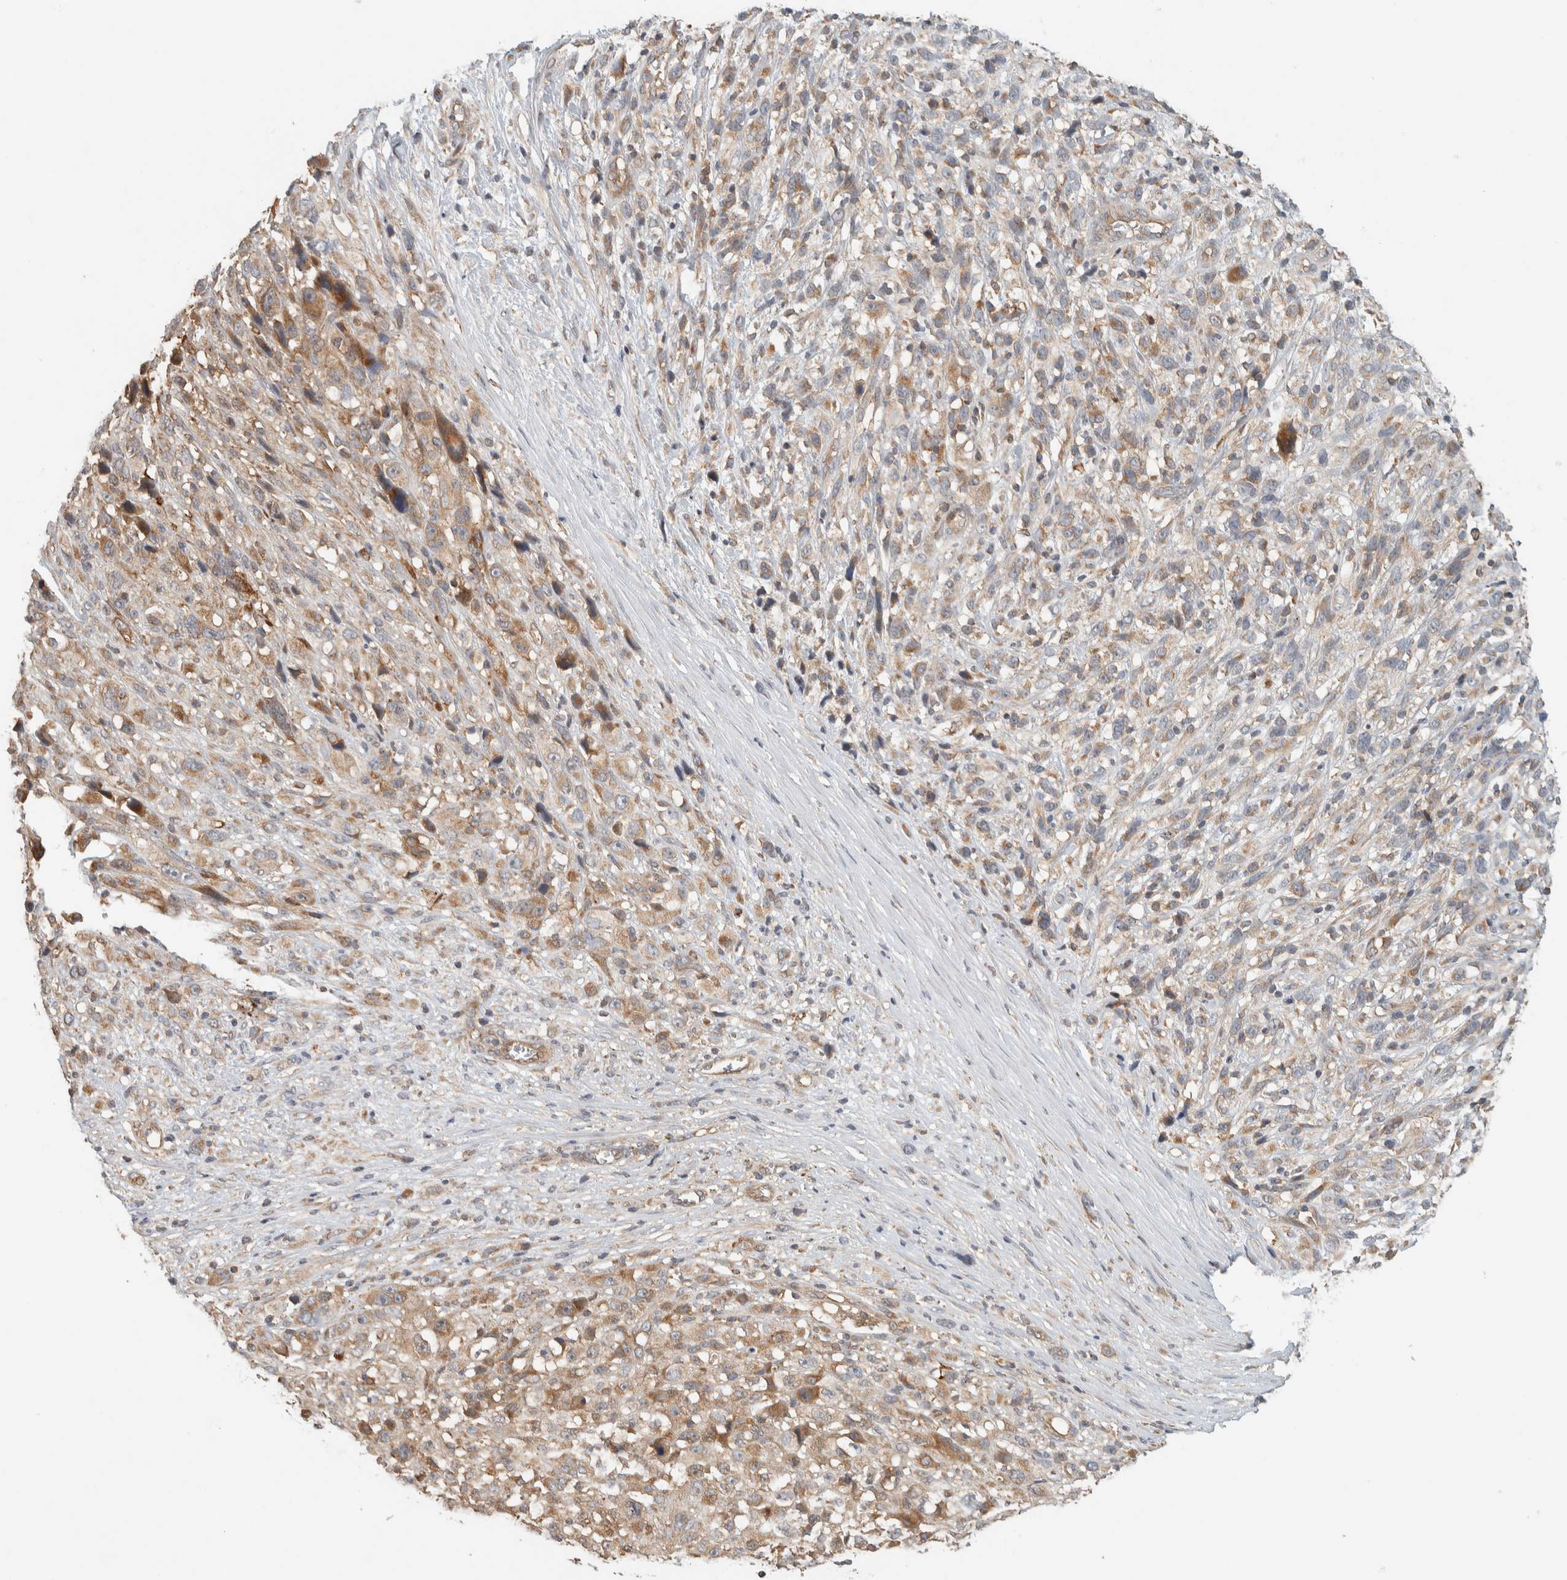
{"staining": {"intensity": "moderate", "quantity": "<25%", "location": "cytoplasmic/membranous"}, "tissue": "melanoma", "cell_type": "Tumor cells", "image_type": "cancer", "snomed": [{"axis": "morphology", "description": "Malignant melanoma, NOS"}, {"axis": "topography", "description": "Skin"}], "caption": "Melanoma tissue reveals moderate cytoplasmic/membranous staining in approximately <25% of tumor cells", "gene": "FAM167A", "patient": {"sex": "female", "age": 55}}